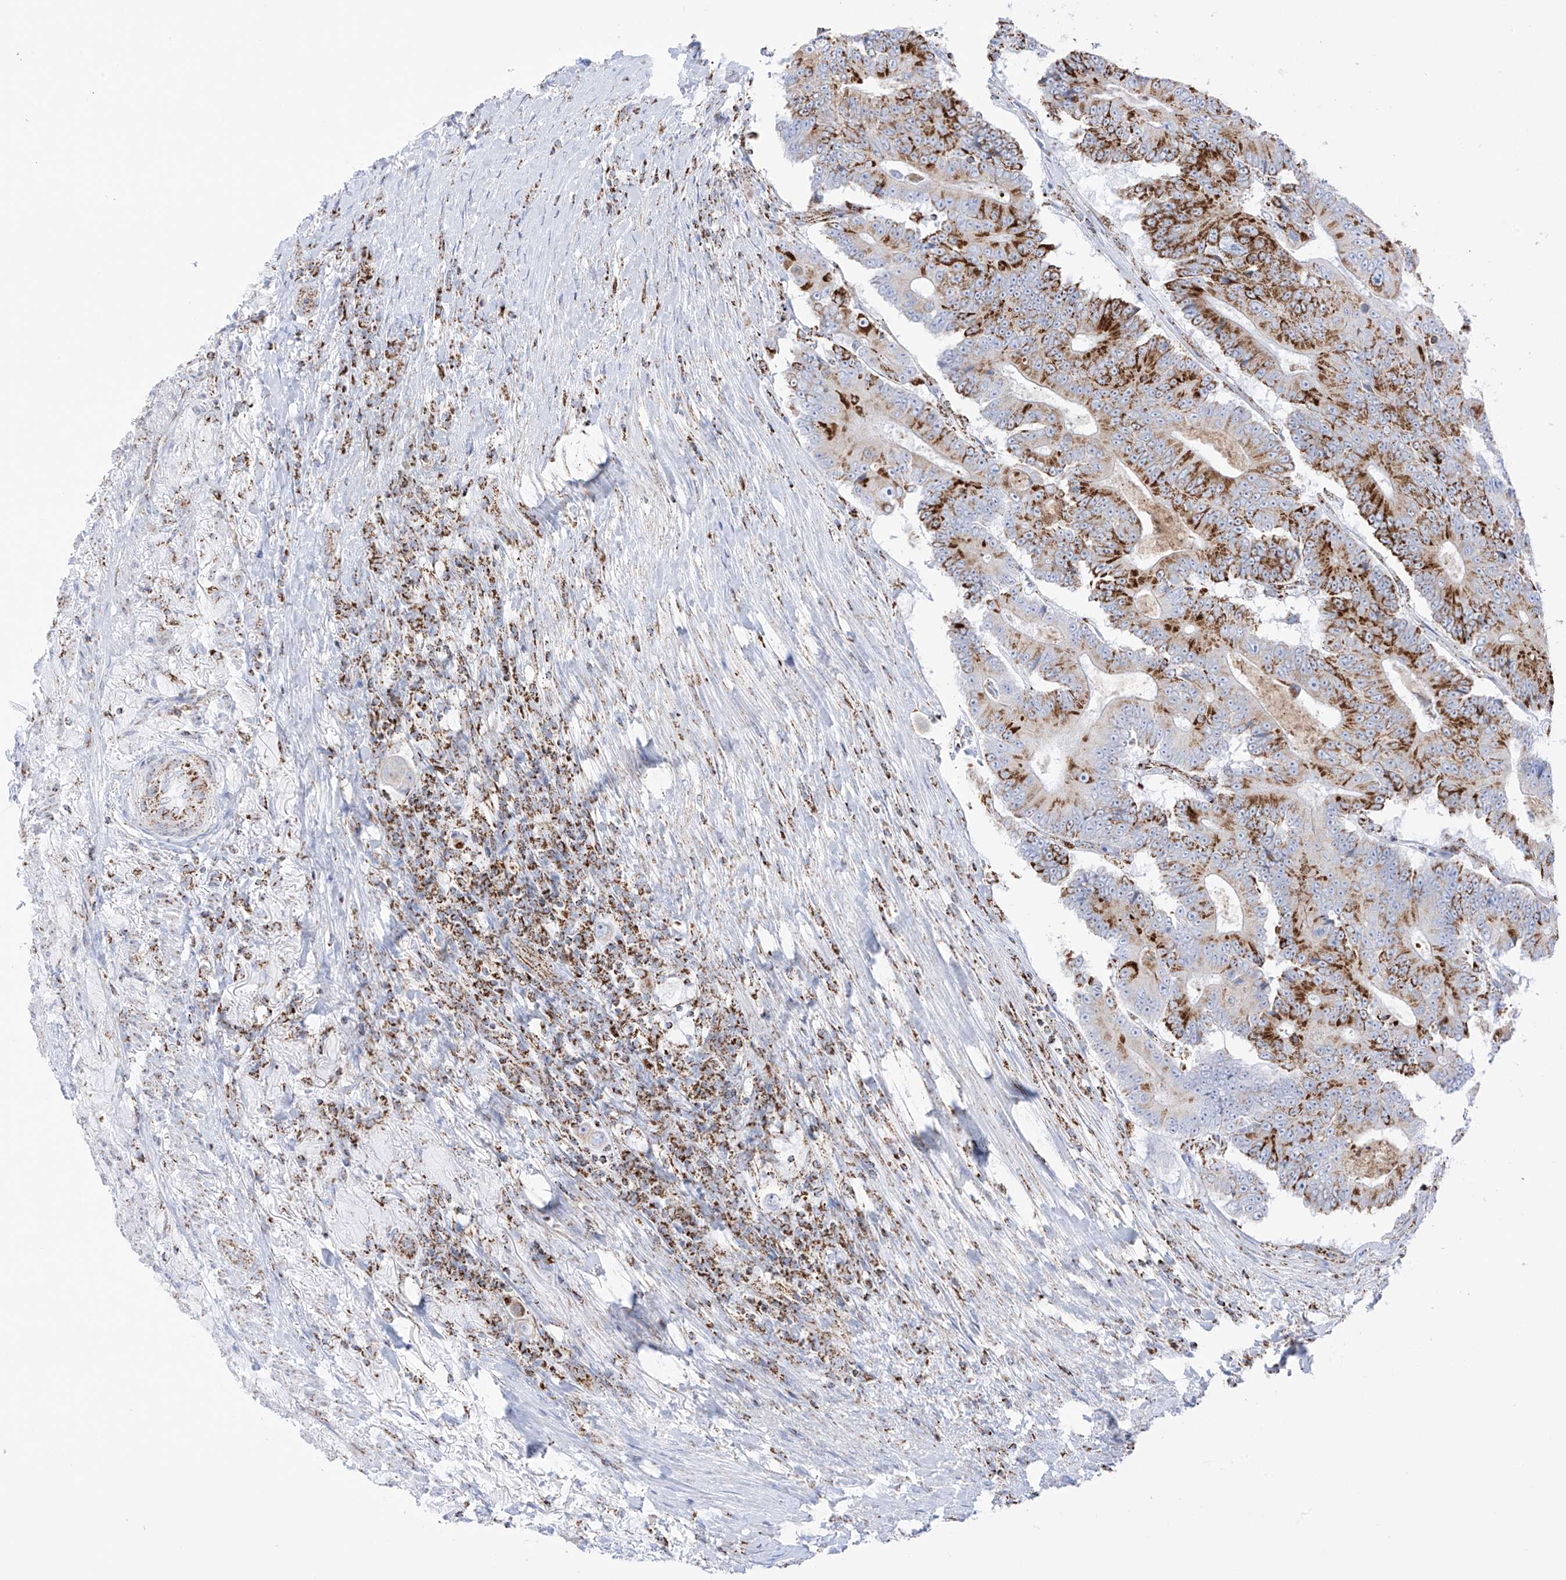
{"staining": {"intensity": "moderate", "quantity": ">75%", "location": "cytoplasmic/membranous"}, "tissue": "colorectal cancer", "cell_type": "Tumor cells", "image_type": "cancer", "snomed": [{"axis": "morphology", "description": "Adenocarcinoma, NOS"}, {"axis": "topography", "description": "Colon"}], "caption": "High-power microscopy captured an immunohistochemistry (IHC) image of colorectal adenocarcinoma, revealing moderate cytoplasmic/membranous expression in about >75% of tumor cells.", "gene": "XKR3", "patient": {"sex": "male", "age": 83}}